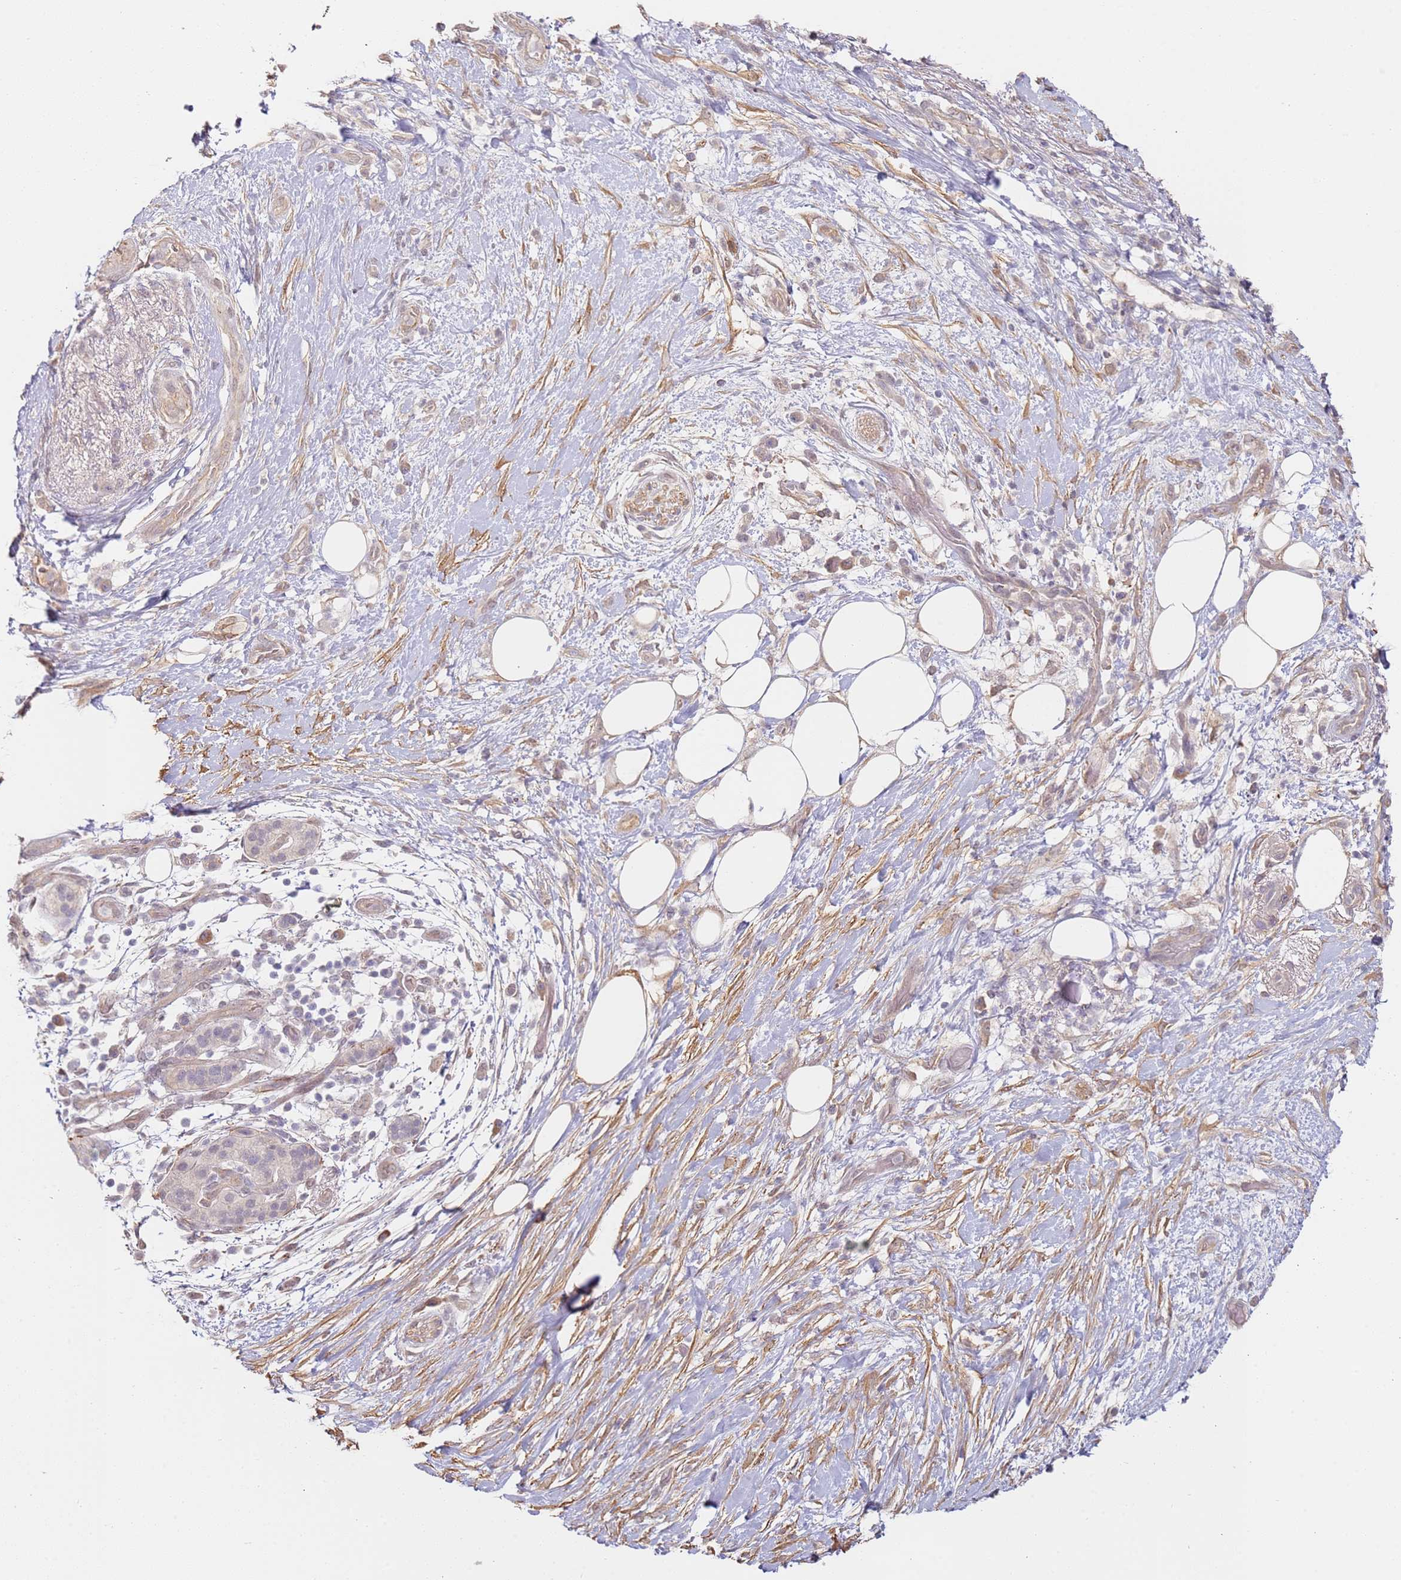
{"staining": {"intensity": "negative", "quantity": "none", "location": "none"}, "tissue": "pancreatic cancer", "cell_type": "Tumor cells", "image_type": "cancer", "snomed": [{"axis": "morphology", "description": "Adenocarcinoma, NOS"}, {"axis": "topography", "description": "Pancreas"}], "caption": "Immunohistochemical staining of pancreatic cancer shows no significant positivity in tumor cells.", "gene": "WDR93", "patient": {"sex": "female", "age": 72}}